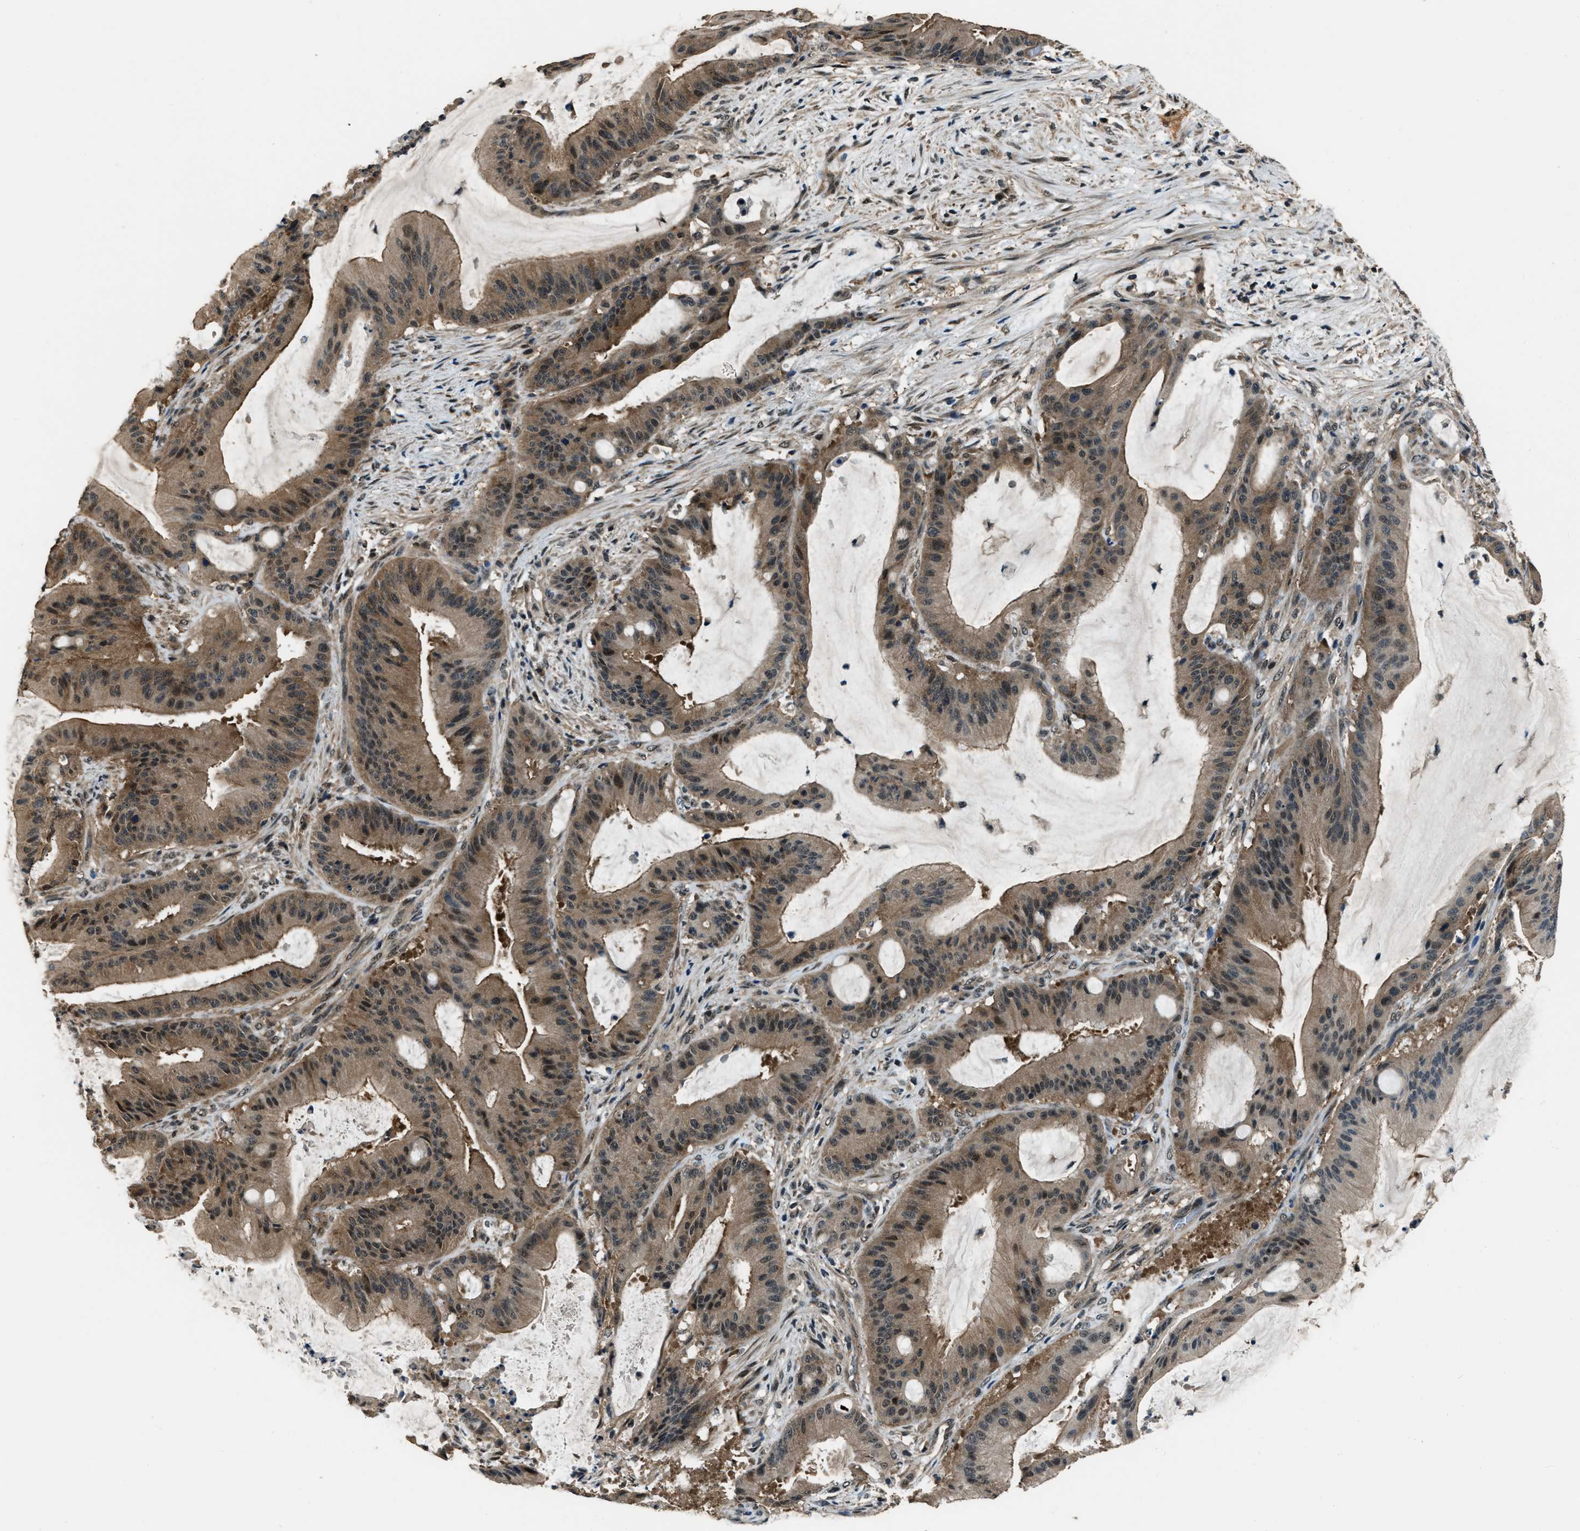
{"staining": {"intensity": "moderate", "quantity": ">75%", "location": "cytoplasmic/membranous,nuclear"}, "tissue": "liver cancer", "cell_type": "Tumor cells", "image_type": "cancer", "snomed": [{"axis": "morphology", "description": "Normal tissue, NOS"}, {"axis": "morphology", "description": "Cholangiocarcinoma"}, {"axis": "topography", "description": "Liver"}, {"axis": "topography", "description": "Peripheral nerve tissue"}], "caption": "Moderate cytoplasmic/membranous and nuclear positivity for a protein is seen in approximately >75% of tumor cells of cholangiocarcinoma (liver) using immunohistochemistry (IHC).", "gene": "NUDCD3", "patient": {"sex": "female", "age": 73}}